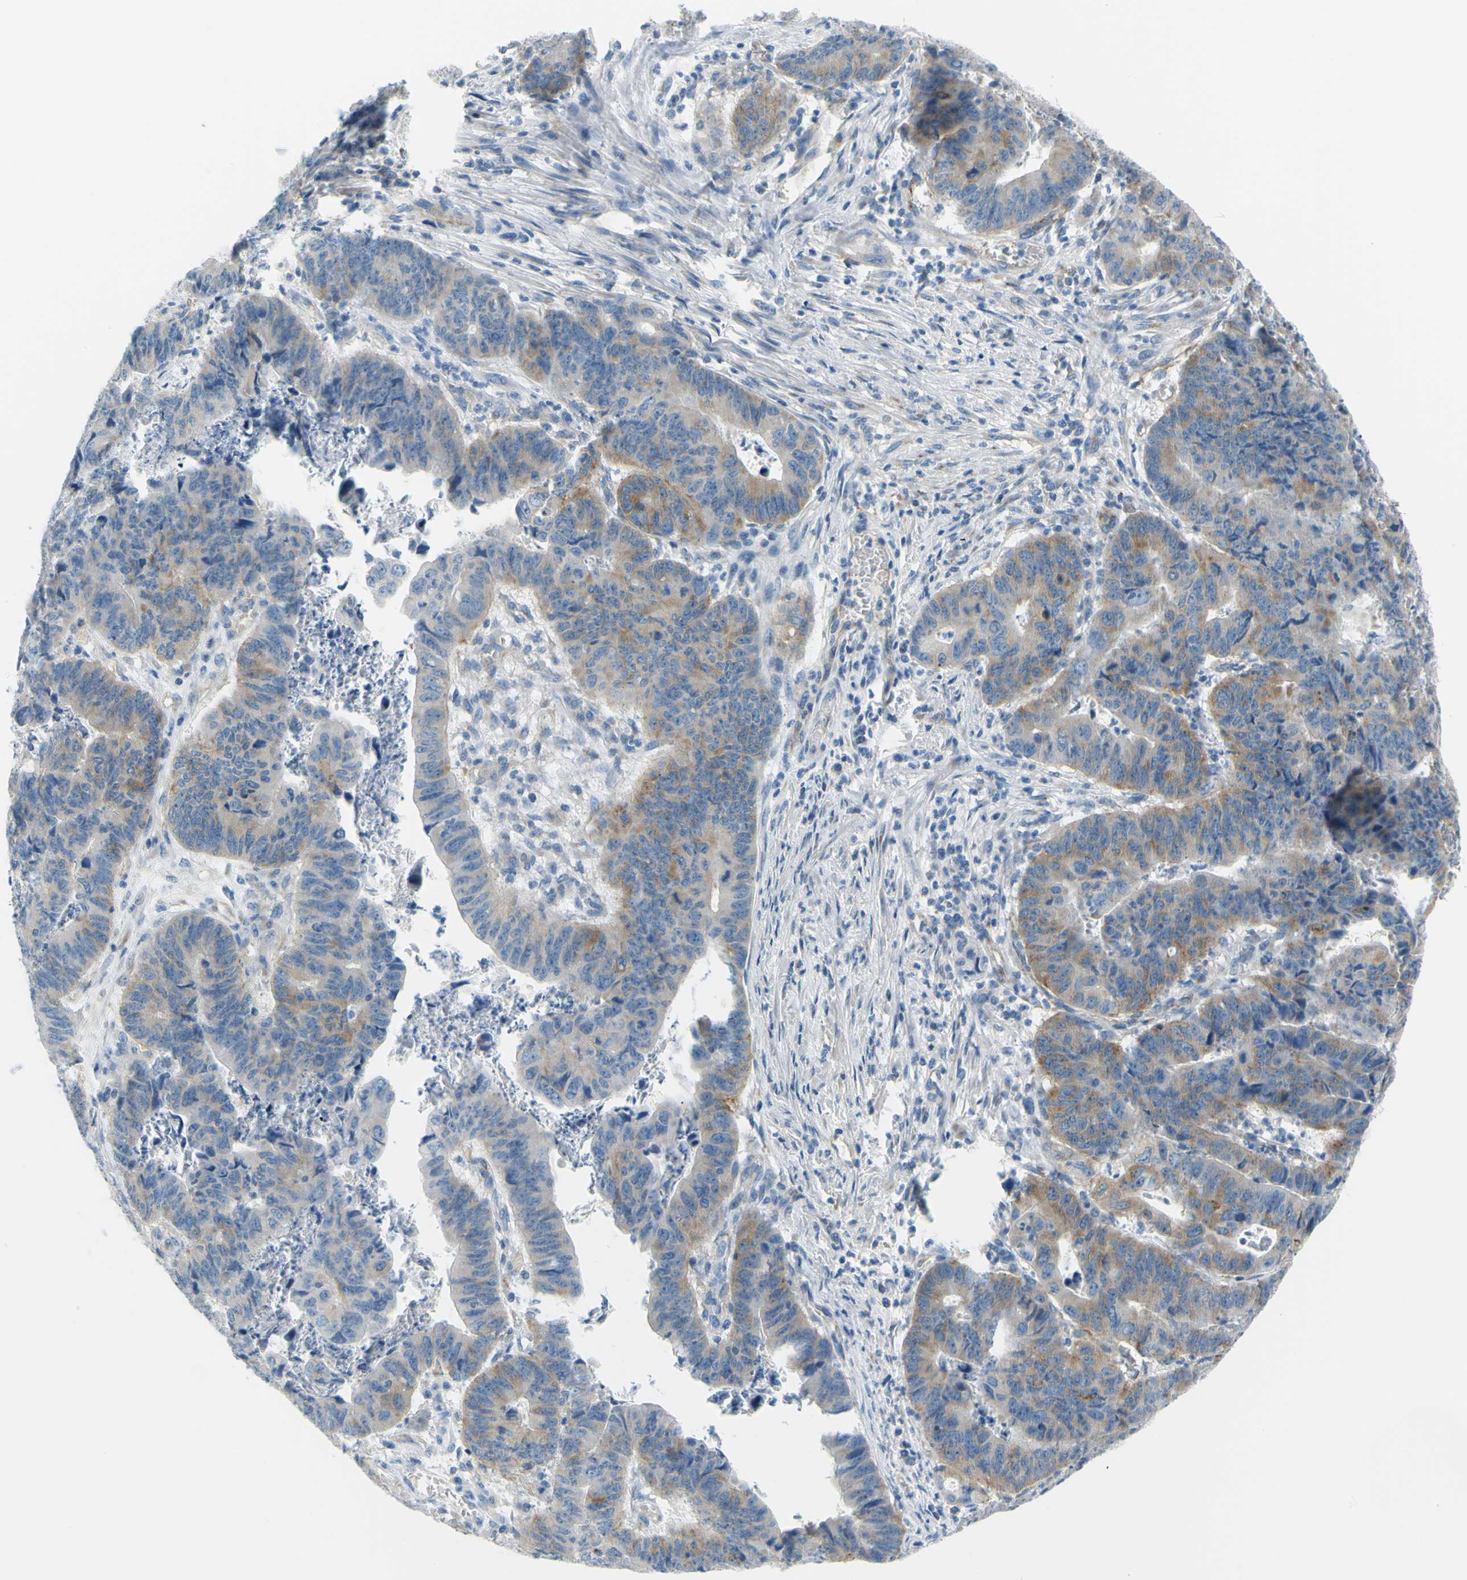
{"staining": {"intensity": "moderate", "quantity": ">75%", "location": "cytoplasmic/membranous"}, "tissue": "stomach cancer", "cell_type": "Tumor cells", "image_type": "cancer", "snomed": [{"axis": "morphology", "description": "Adenocarcinoma, NOS"}, {"axis": "topography", "description": "Stomach, lower"}], "caption": "Brown immunohistochemical staining in human stomach cancer displays moderate cytoplasmic/membranous positivity in about >75% of tumor cells. The staining is performed using DAB brown chromogen to label protein expression. The nuclei are counter-stained blue using hematoxylin.", "gene": "FRMD4B", "patient": {"sex": "male", "age": 77}}